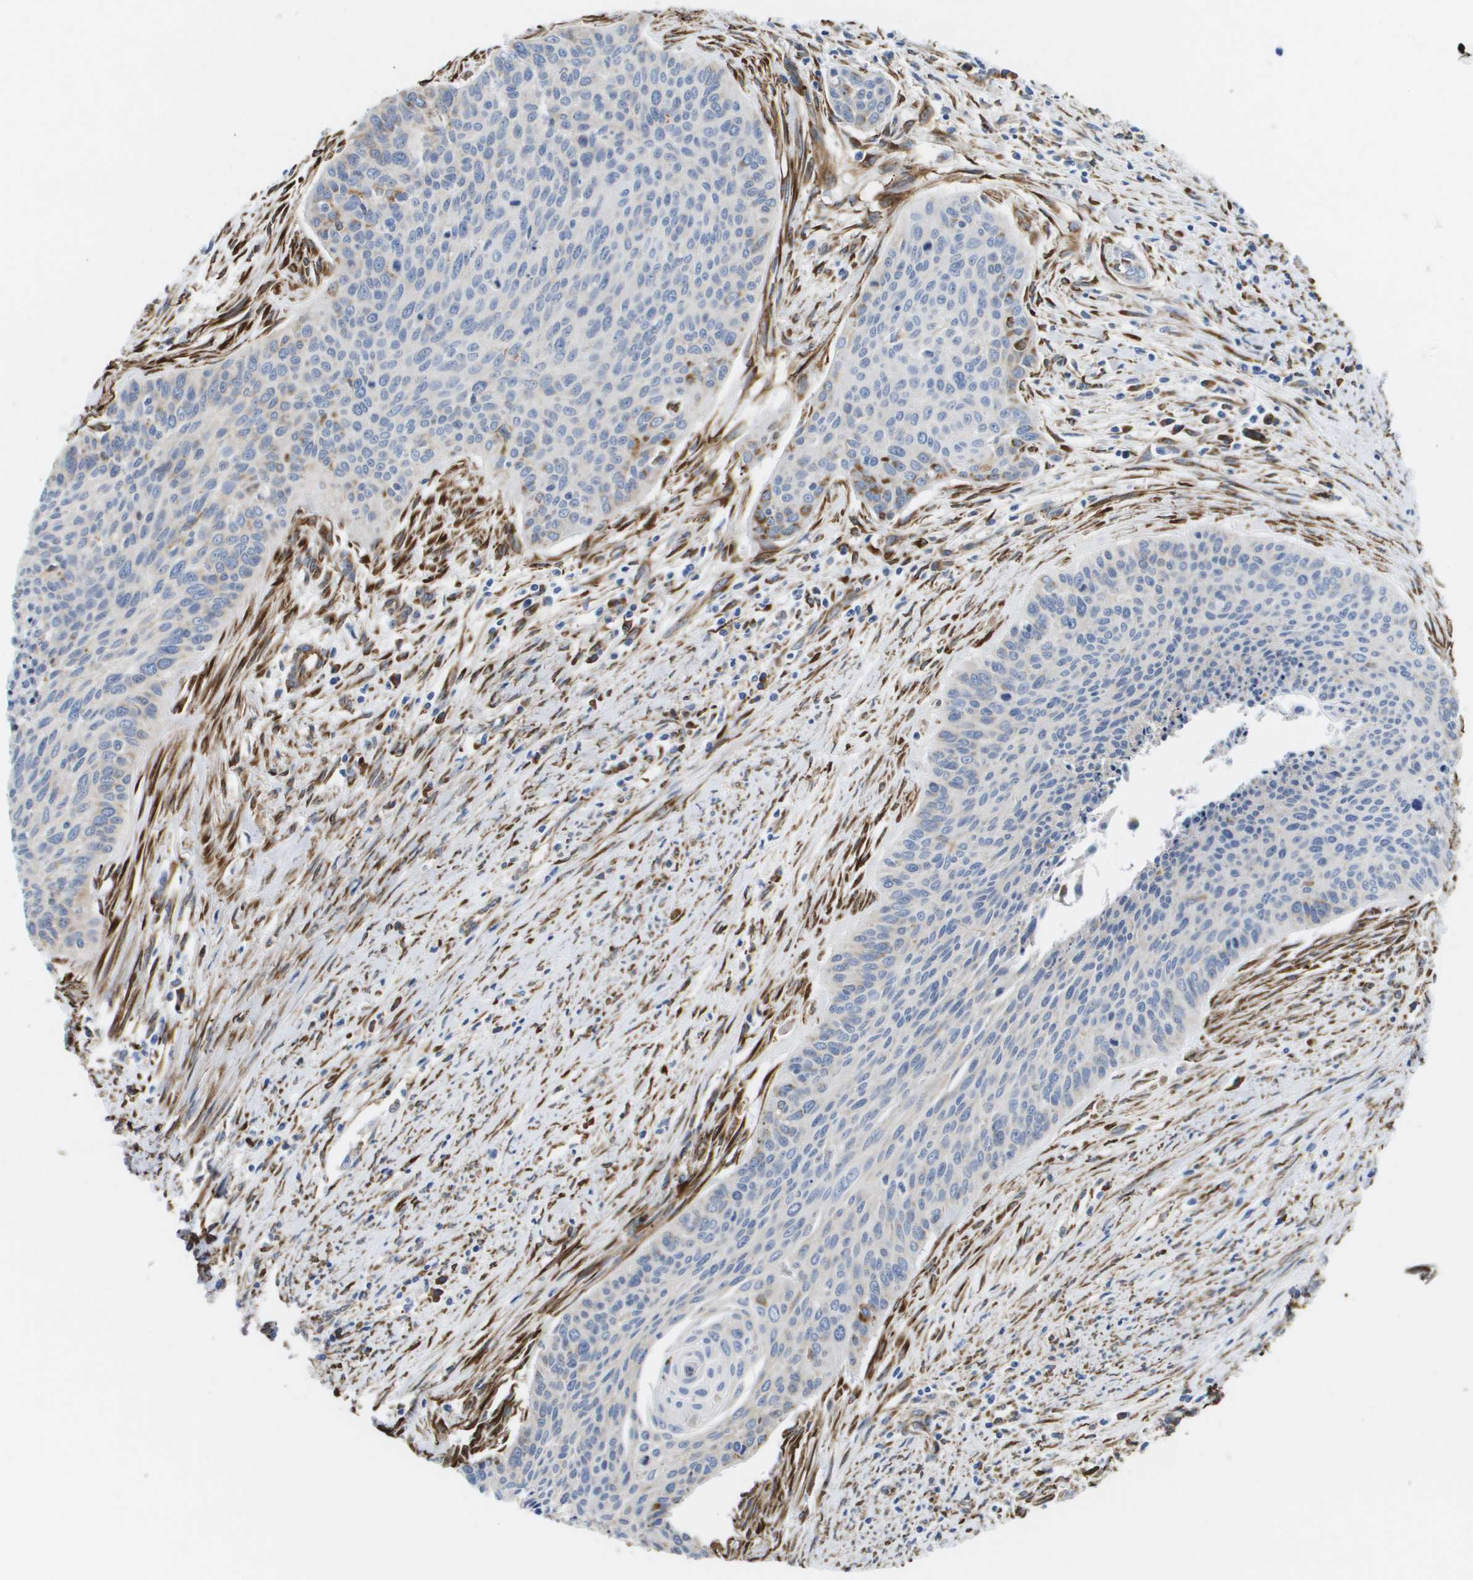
{"staining": {"intensity": "negative", "quantity": "none", "location": "none"}, "tissue": "cervical cancer", "cell_type": "Tumor cells", "image_type": "cancer", "snomed": [{"axis": "morphology", "description": "Squamous cell carcinoma, NOS"}, {"axis": "topography", "description": "Cervix"}], "caption": "The micrograph shows no significant staining in tumor cells of cervical cancer (squamous cell carcinoma).", "gene": "ST3GAL2", "patient": {"sex": "female", "age": 55}}